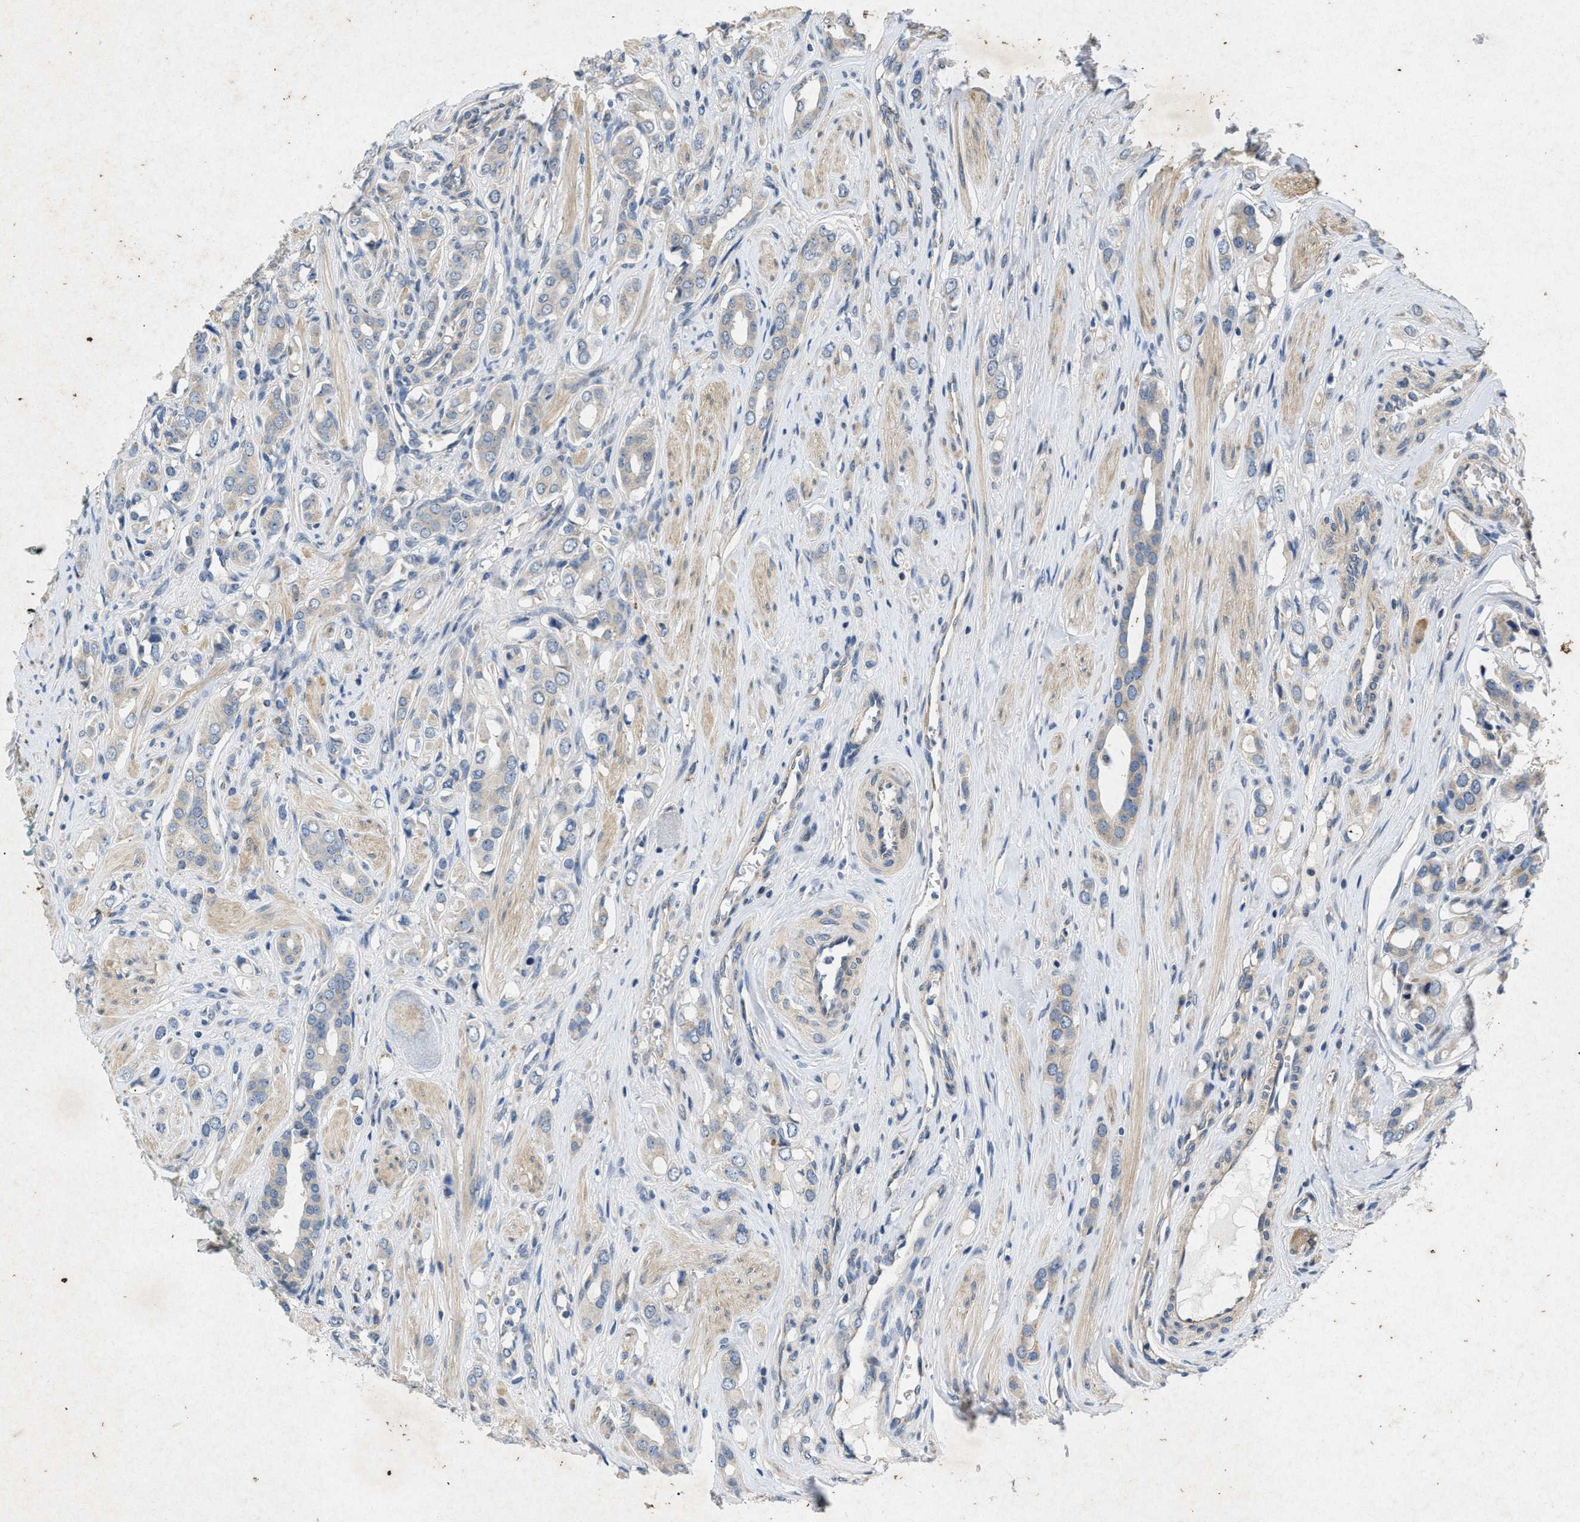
{"staining": {"intensity": "negative", "quantity": "none", "location": "none"}, "tissue": "prostate cancer", "cell_type": "Tumor cells", "image_type": "cancer", "snomed": [{"axis": "morphology", "description": "Adenocarcinoma, High grade"}, {"axis": "topography", "description": "Prostate"}], "caption": "There is no significant positivity in tumor cells of prostate high-grade adenocarcinoma.", "gene": "PRKG2", "patient": {"sex": "male", "age": 52}}